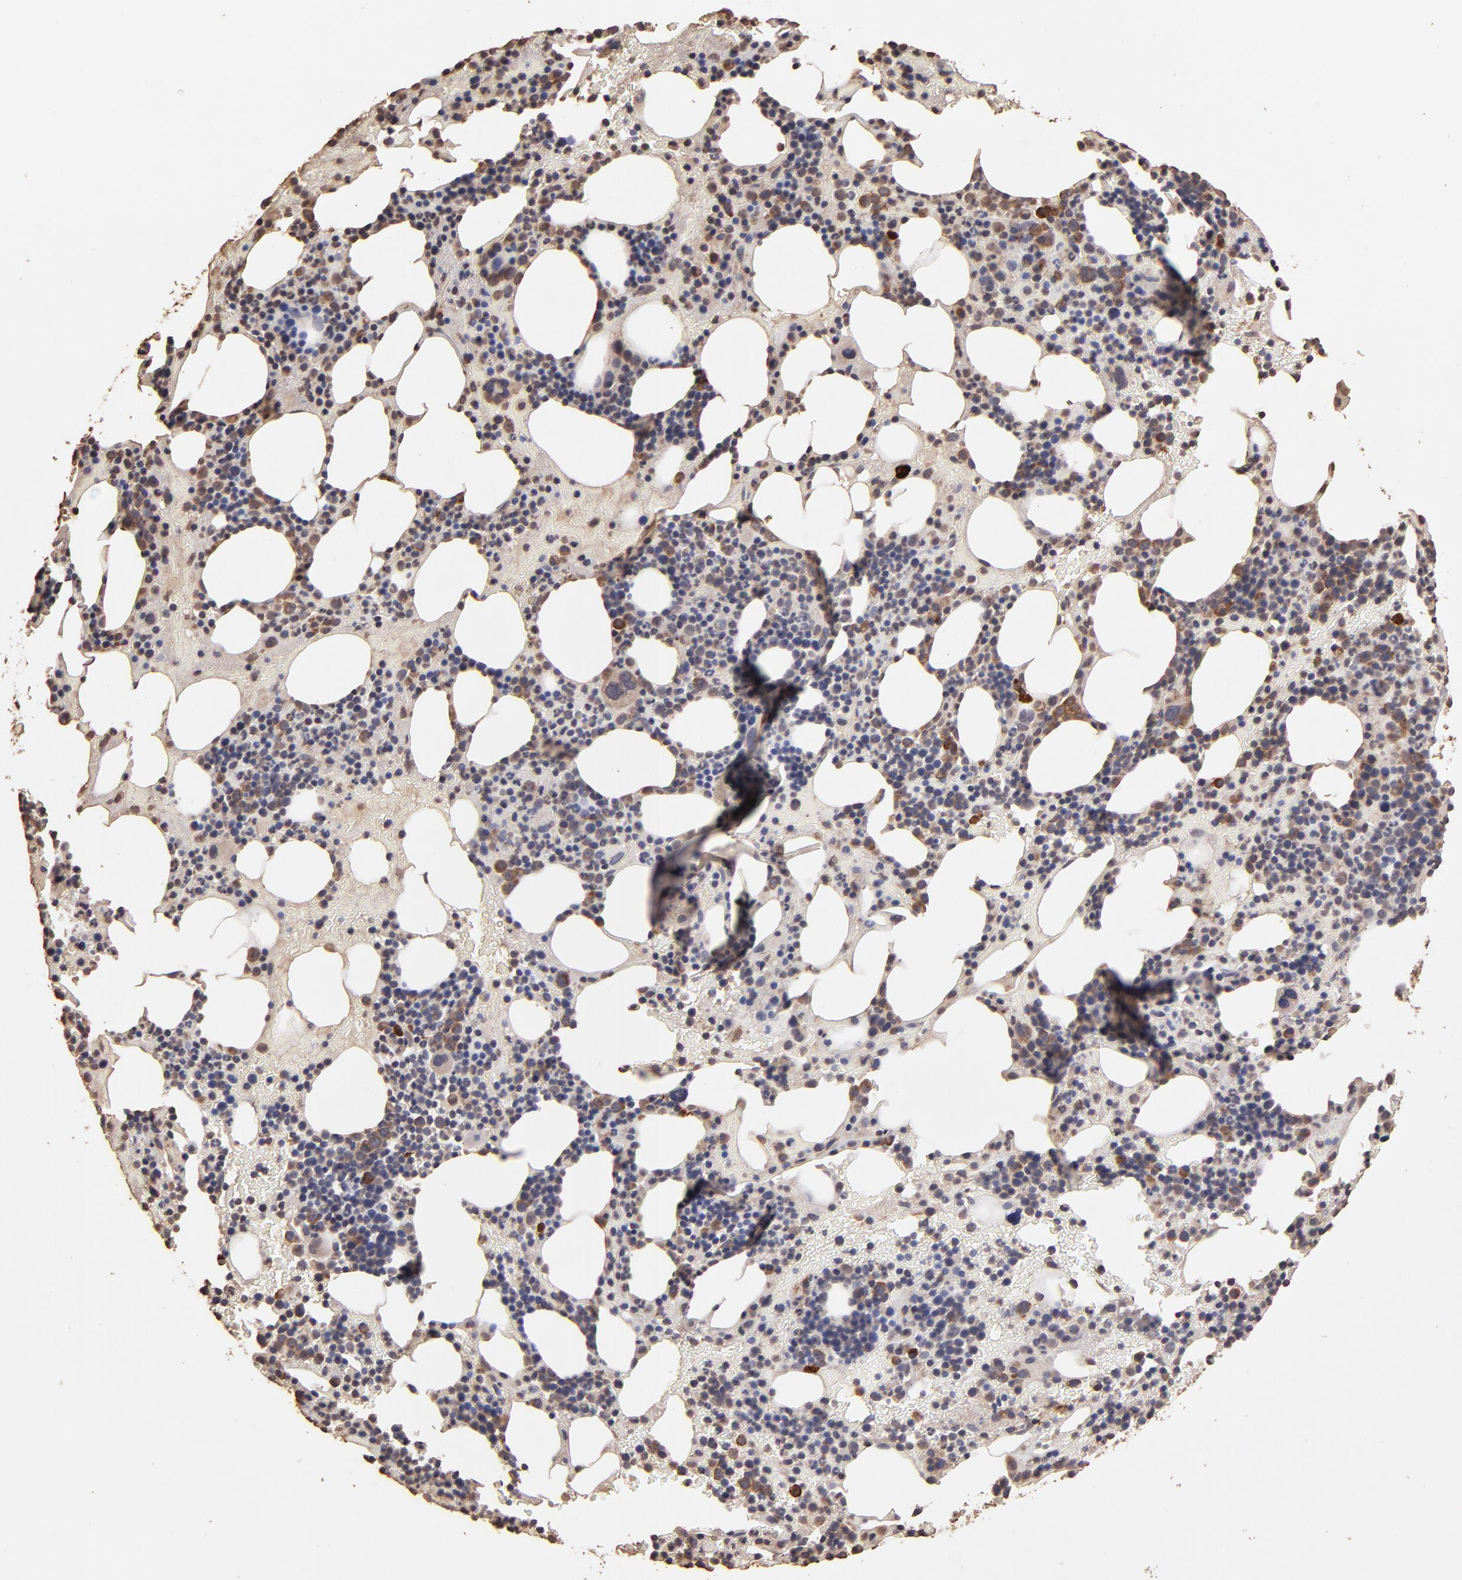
{"staining": {"intensity": "moderate", "quantity": "25%-75%", "location": "cytoplasmic/membranous"}, "tissue": "bone marrow", "cell_type": "Hematopoietic cells", "image_type": "normal", "snomed": [{"axis": "morphology", "description": "Normal tissue, NOS"}, {"axis": "topography", "description": "Bone marrow"}], "caption": "The photomicrograph shows immunohistochemical staining of benign bone marrow. There is moderate cytoplasmic/membranous positivity is identified in about 25%-75% of hematopoietic cells.", "gene": "OPHN1", "patient": {"sex": "male", "age": 86}}